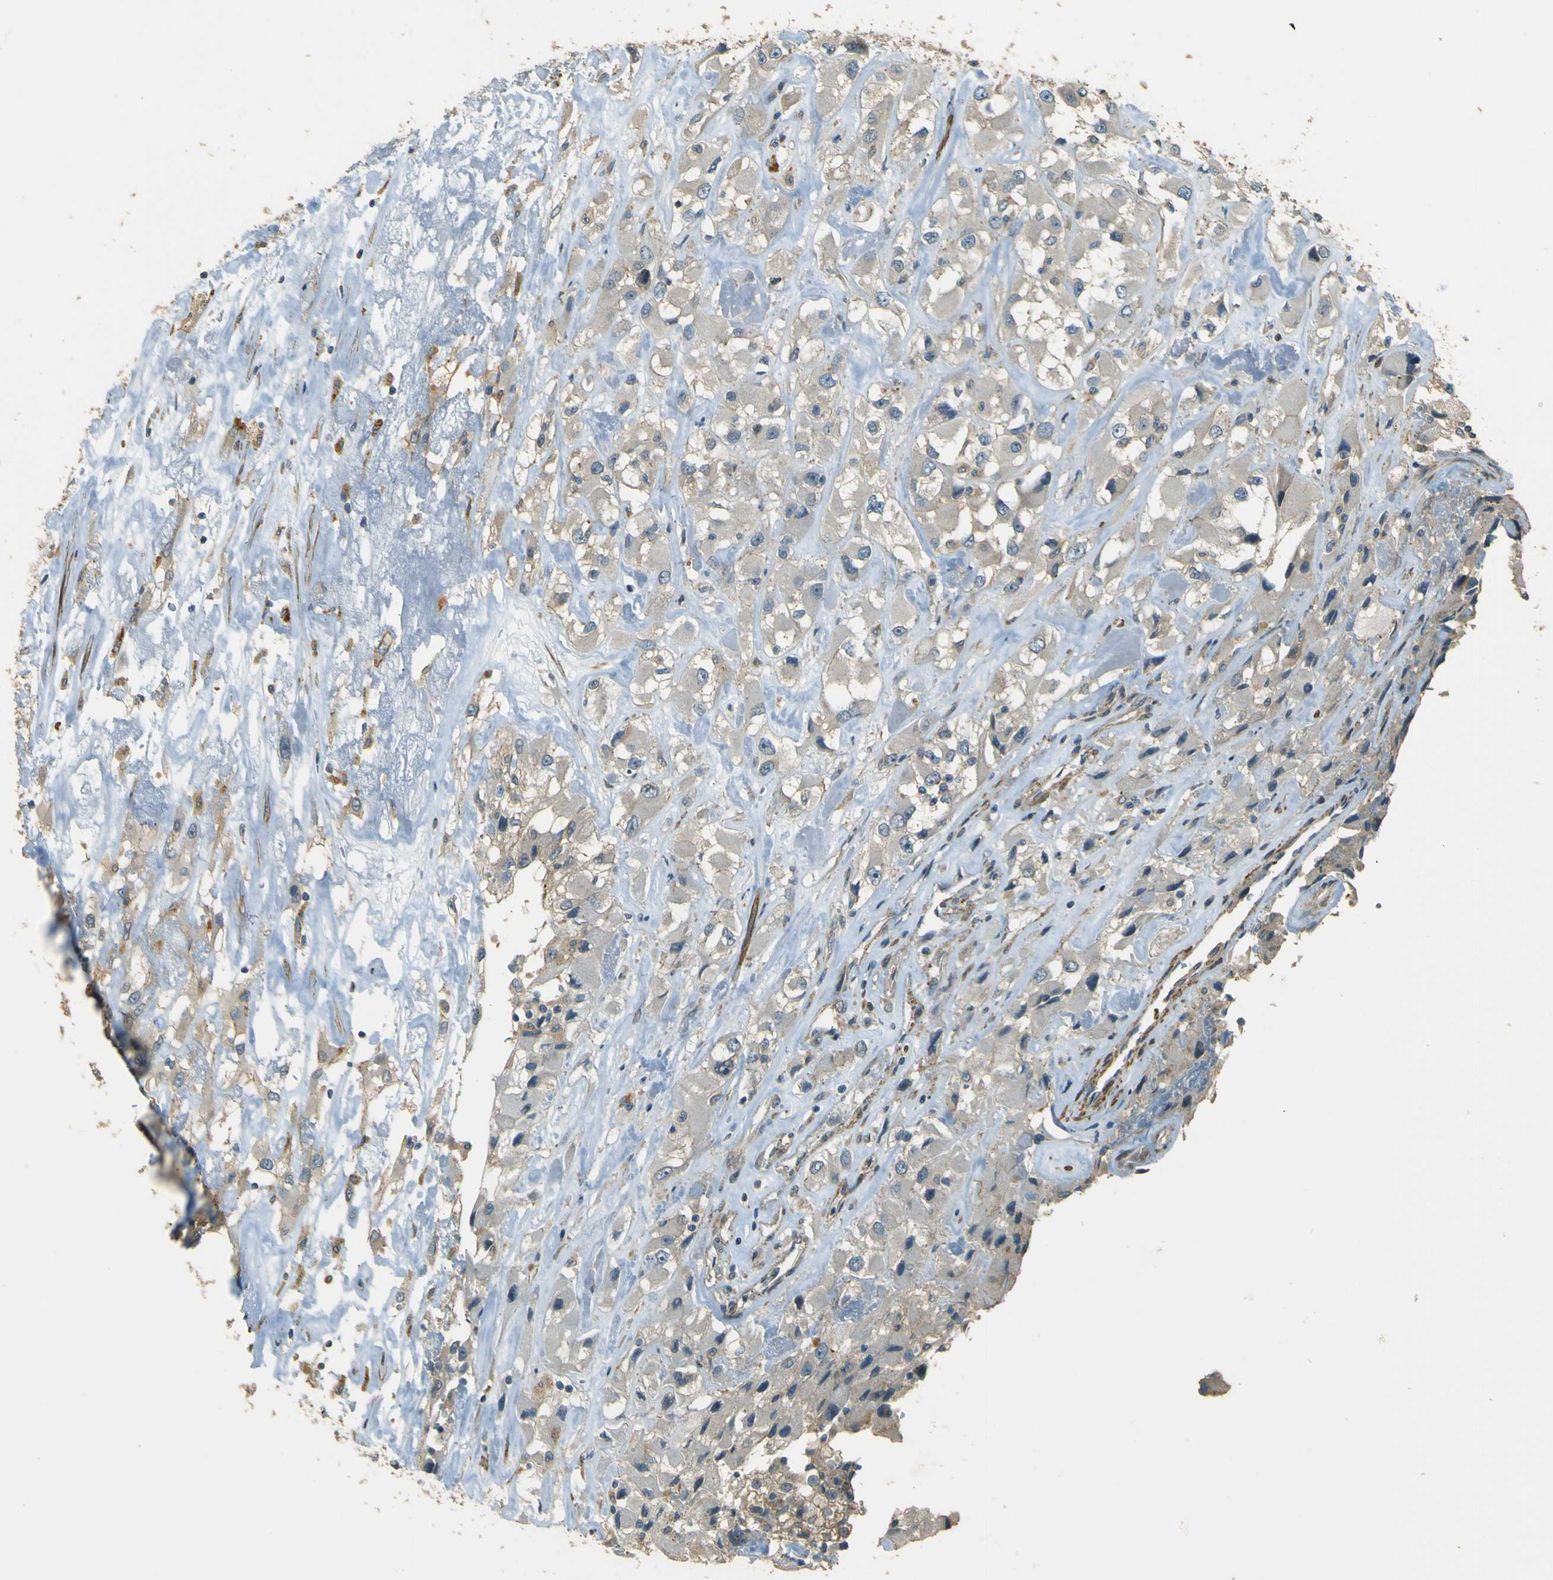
{"staining": {"intensity": "negative", "quantity": "none", "location": "none"}, "tissue": "renal cancer", "cell_type": "Tumor cells", "image_type": "cancer", "snomed": [{"axis": "morphology", "description": "Adenocarcinoma, NOS"}, {"axis": "topography", "description": "Kidney"}], "caption": "DAB (3,3'-diaminobenzidine) immunohistochemical staining of renal cancer (adenocarcinoma) shows no significant expression in tumor cells.", "gene": "NEXN", "patient": {"sex": "female", "age": 52}}